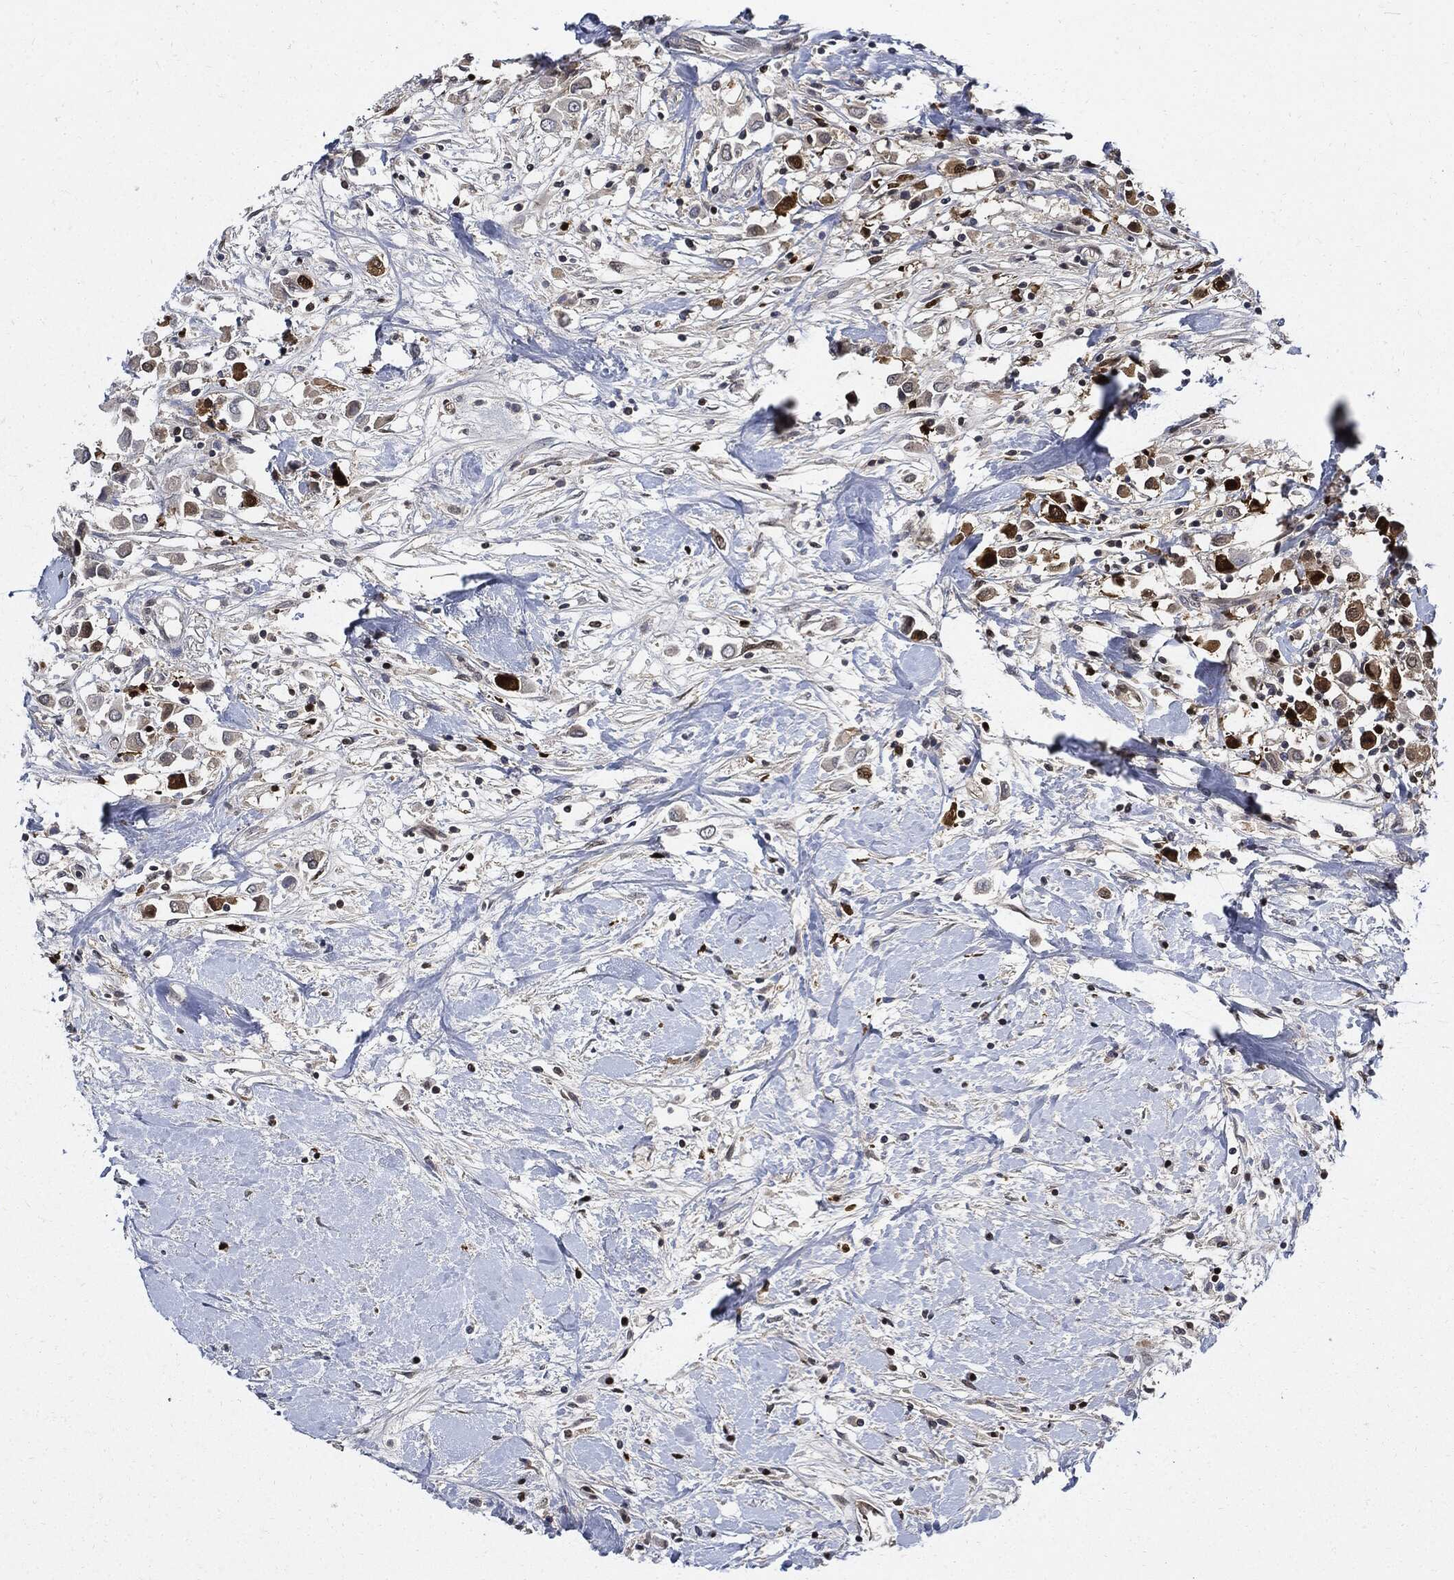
{"staining": {"intensity": "moderate", "quantity": "<25%", "location": "nuclear"}, "tissue": "breast cancer", "cell_type": "Tumor cells", "image_type": "cancer", "snomed": [{"axis": "morphology", "description": "Duct carcinoma"}, {"axis": "topography", "description": "Breast"}], "caption": "Breast cancer tissue demonstrates moderate nuclear staining in about <25% of tumor cells", "gene": "PCNA", "patient": {"sex": "female", "age": 61}}